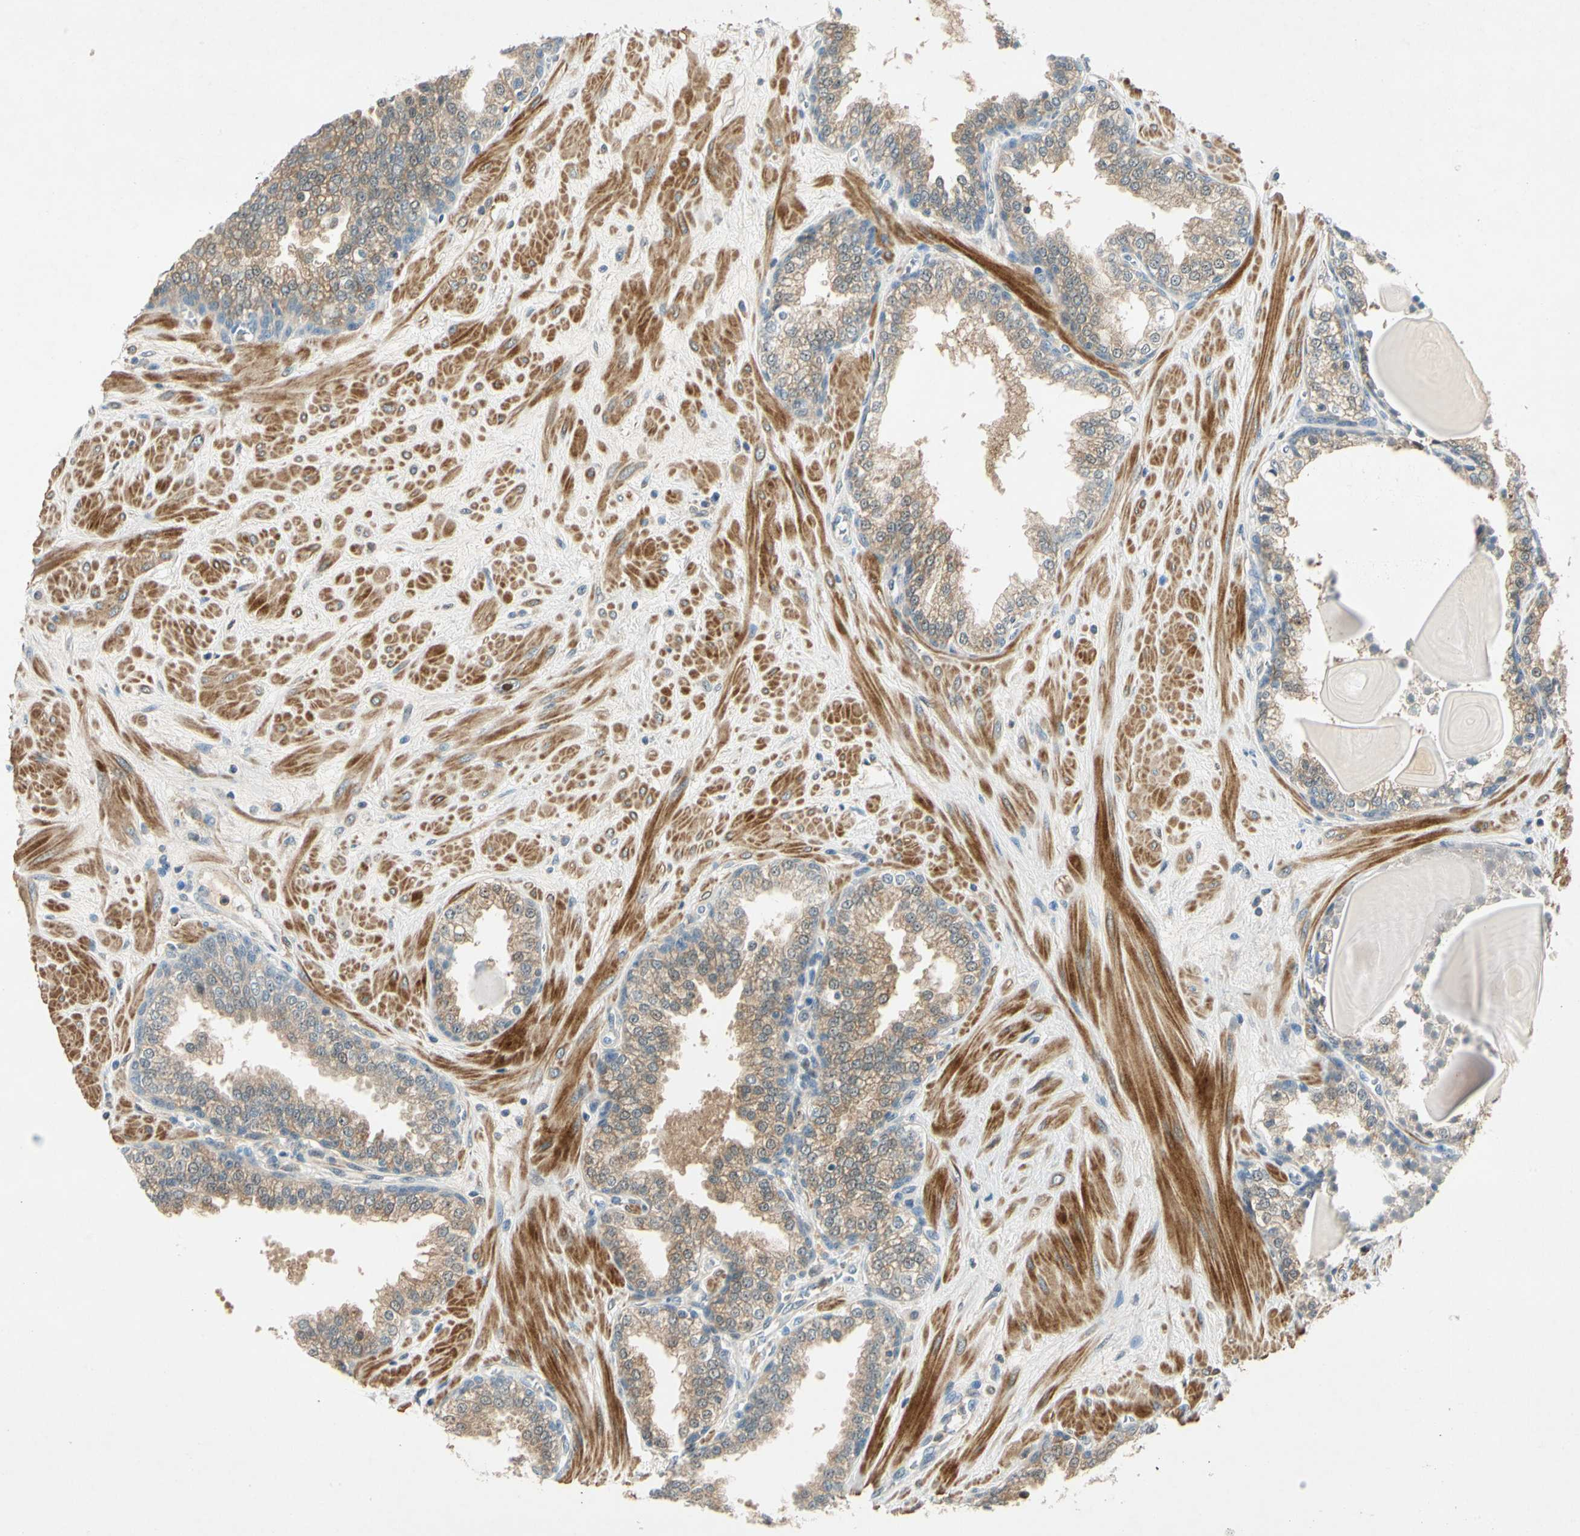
{"staining": {"intensity": "moderate", "quantity": "25%-75%", "location": "cytoplasmic/membranous"}, "tissue": "prostate", "cell_type": "Glandular cells", "image_type": "normal", "snomed": [{"axis": "morphology", "description": "Normal tissue, NOS"}, {"axis": "topography", "description": "Prostate"}], "caption": "IHC histopathology image of benign human prostate stained for a protein (brown), which demonstrates medium levels of moderate cytoplasmic/membranous expression in about 25%-75% of glandular cells.", "gene": "WIPI1", "patient": {"sex": "male", "age": 51}}